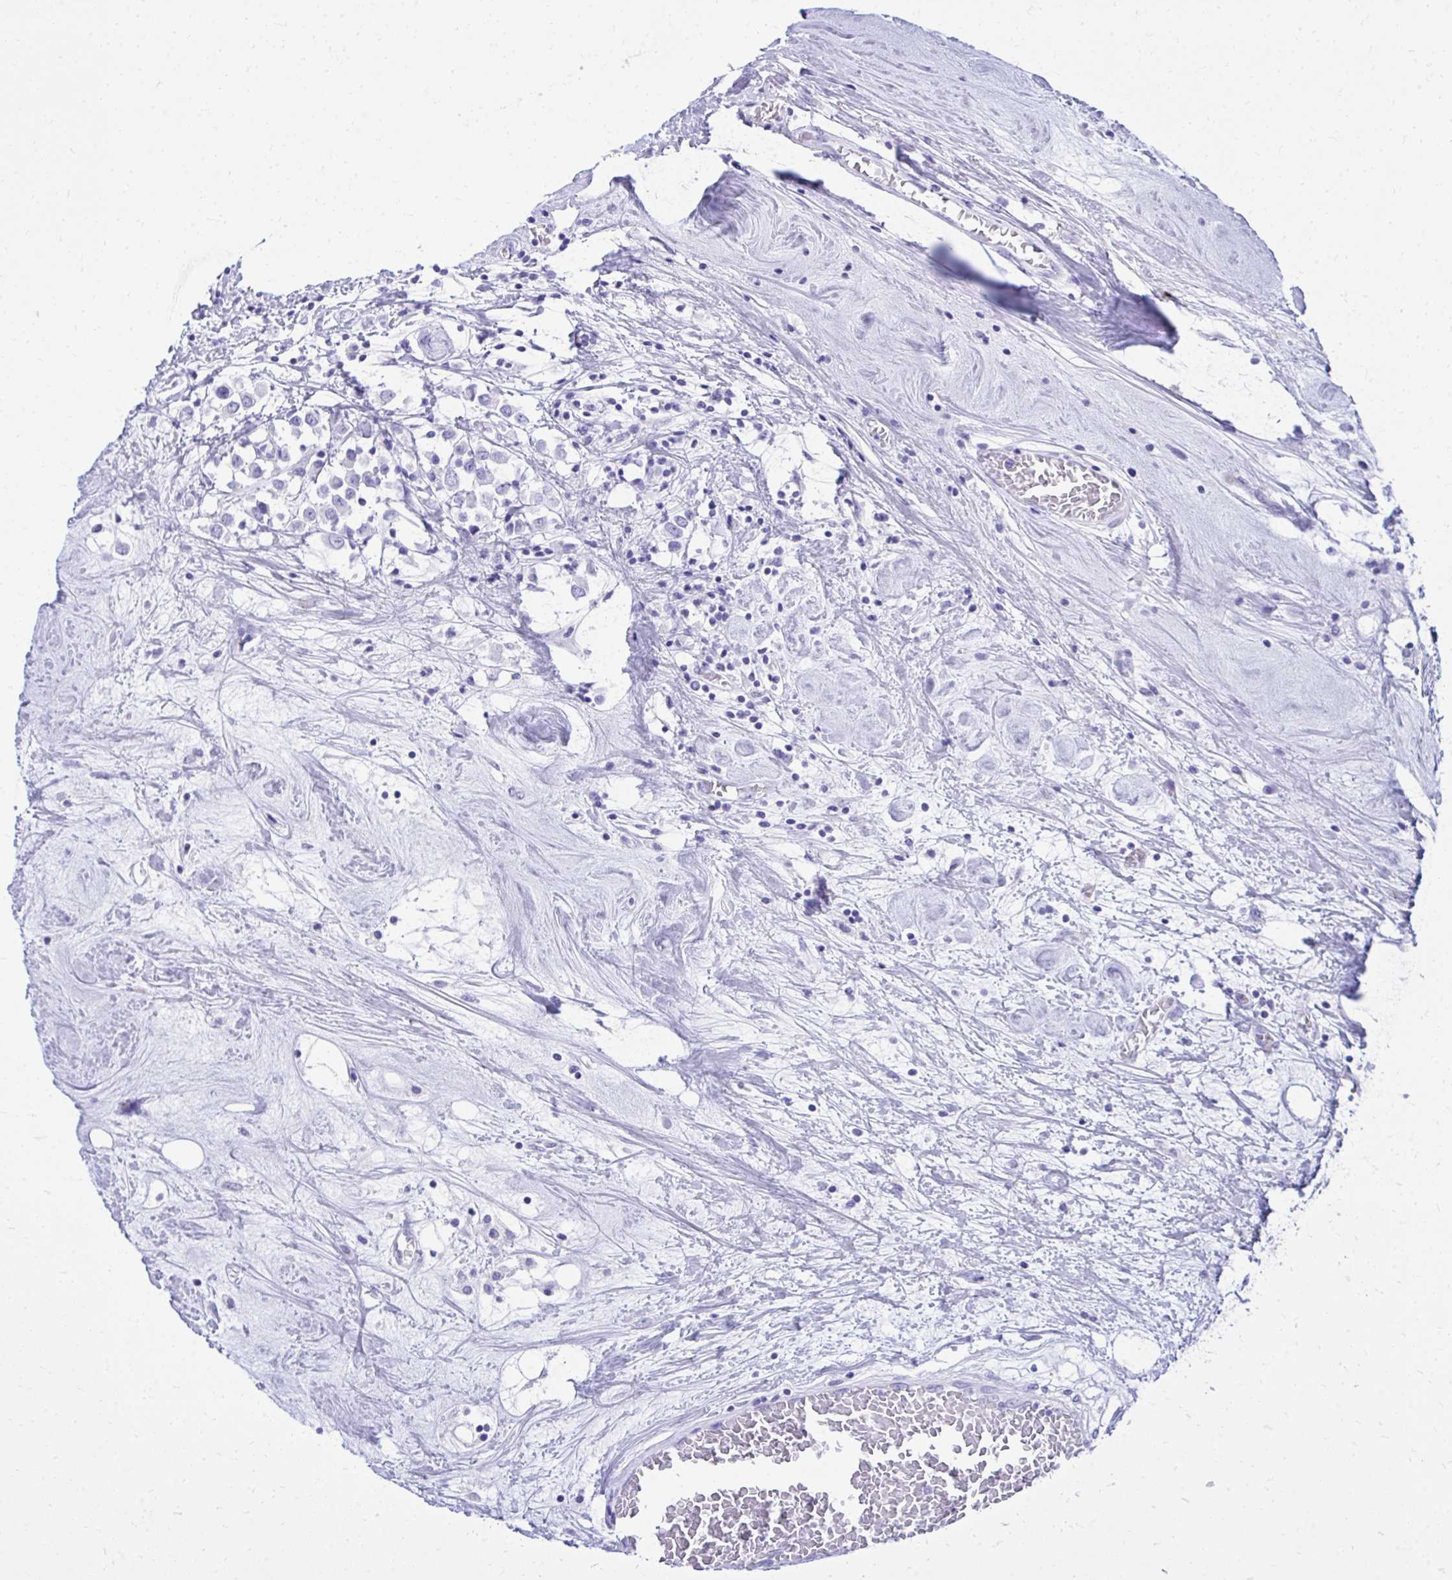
{"staining": {"intensity": "negative", "quantity": "none", "location": "none"}, "tissue": "breast cancer", "cell_type": "Tumor cells", "image_type": "cancer", "snomed": [{"axis": "morphology", "description": "Duct carcinoma"}, {"axis": "topography", "description": "Breast"}], "caption": "Tumor cells show no significant expression in breast cancer.", "gene": "ANKDD1B", "patient": {"sex": "female", "age": 61}}